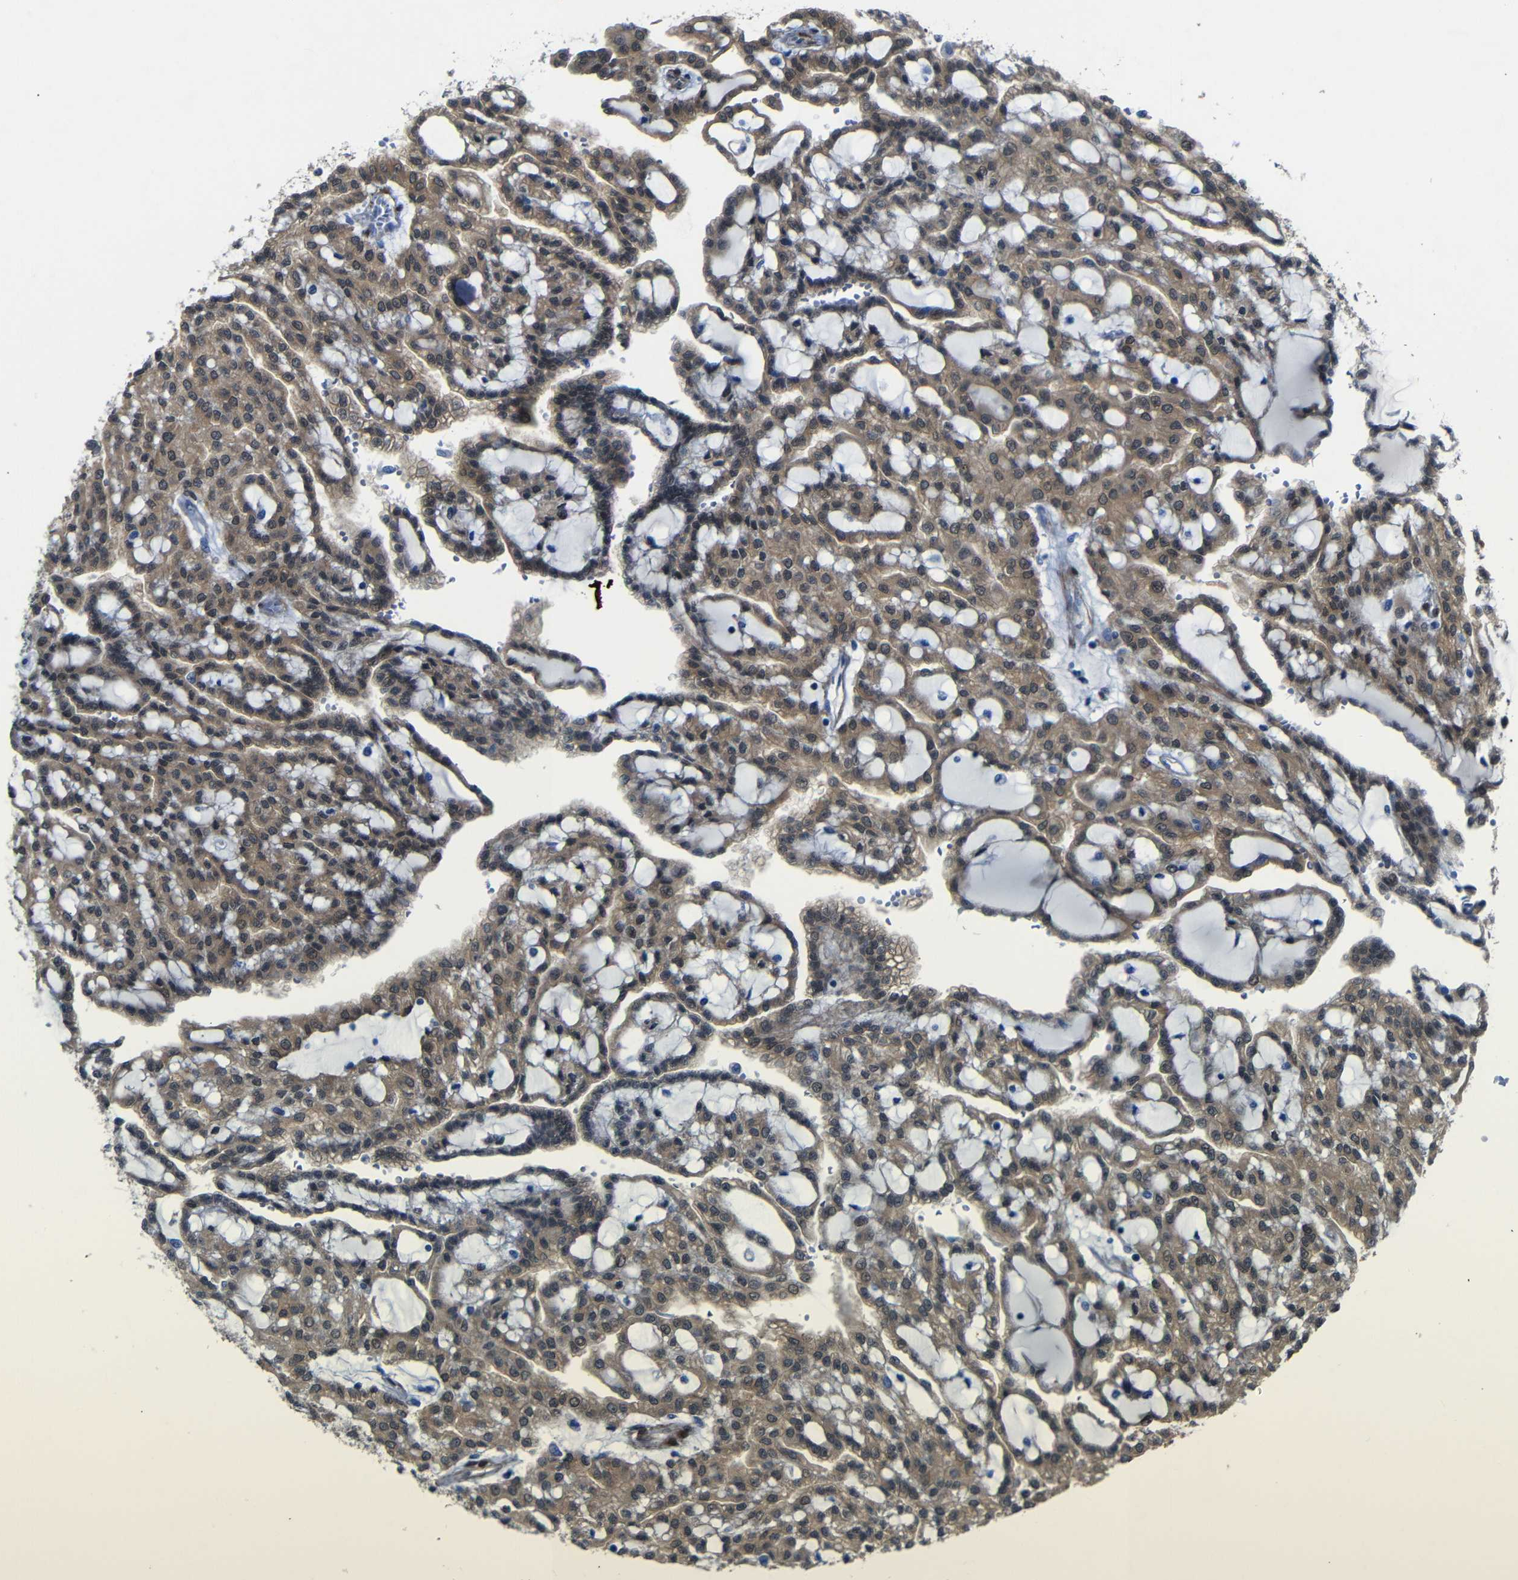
{"staining": {"intensity": "moderate", "quantity": ">75%", "location": "cytoplasmic/membranous,nuclear"}, "tissue": "renal cancer", "cell_type": "Tumor cells", "image_type": "cancer", "snomed": [{"axis": "morphology", "description": "Adenocarcinoma, NOS"}, {"axis": "topography", "description": "Kidney"}], "caption": "This micrograph shows adenocarcinoma (renal) stained with immunohistochemistry to label a protein in brown. The cytoplasmic/membranous and nuclear of tumor cells show moderate positivity for the protein. Nuclei are counter-stained blue.", "gene": "YAP1", "patient": {"sex": "male", "age": 63}}